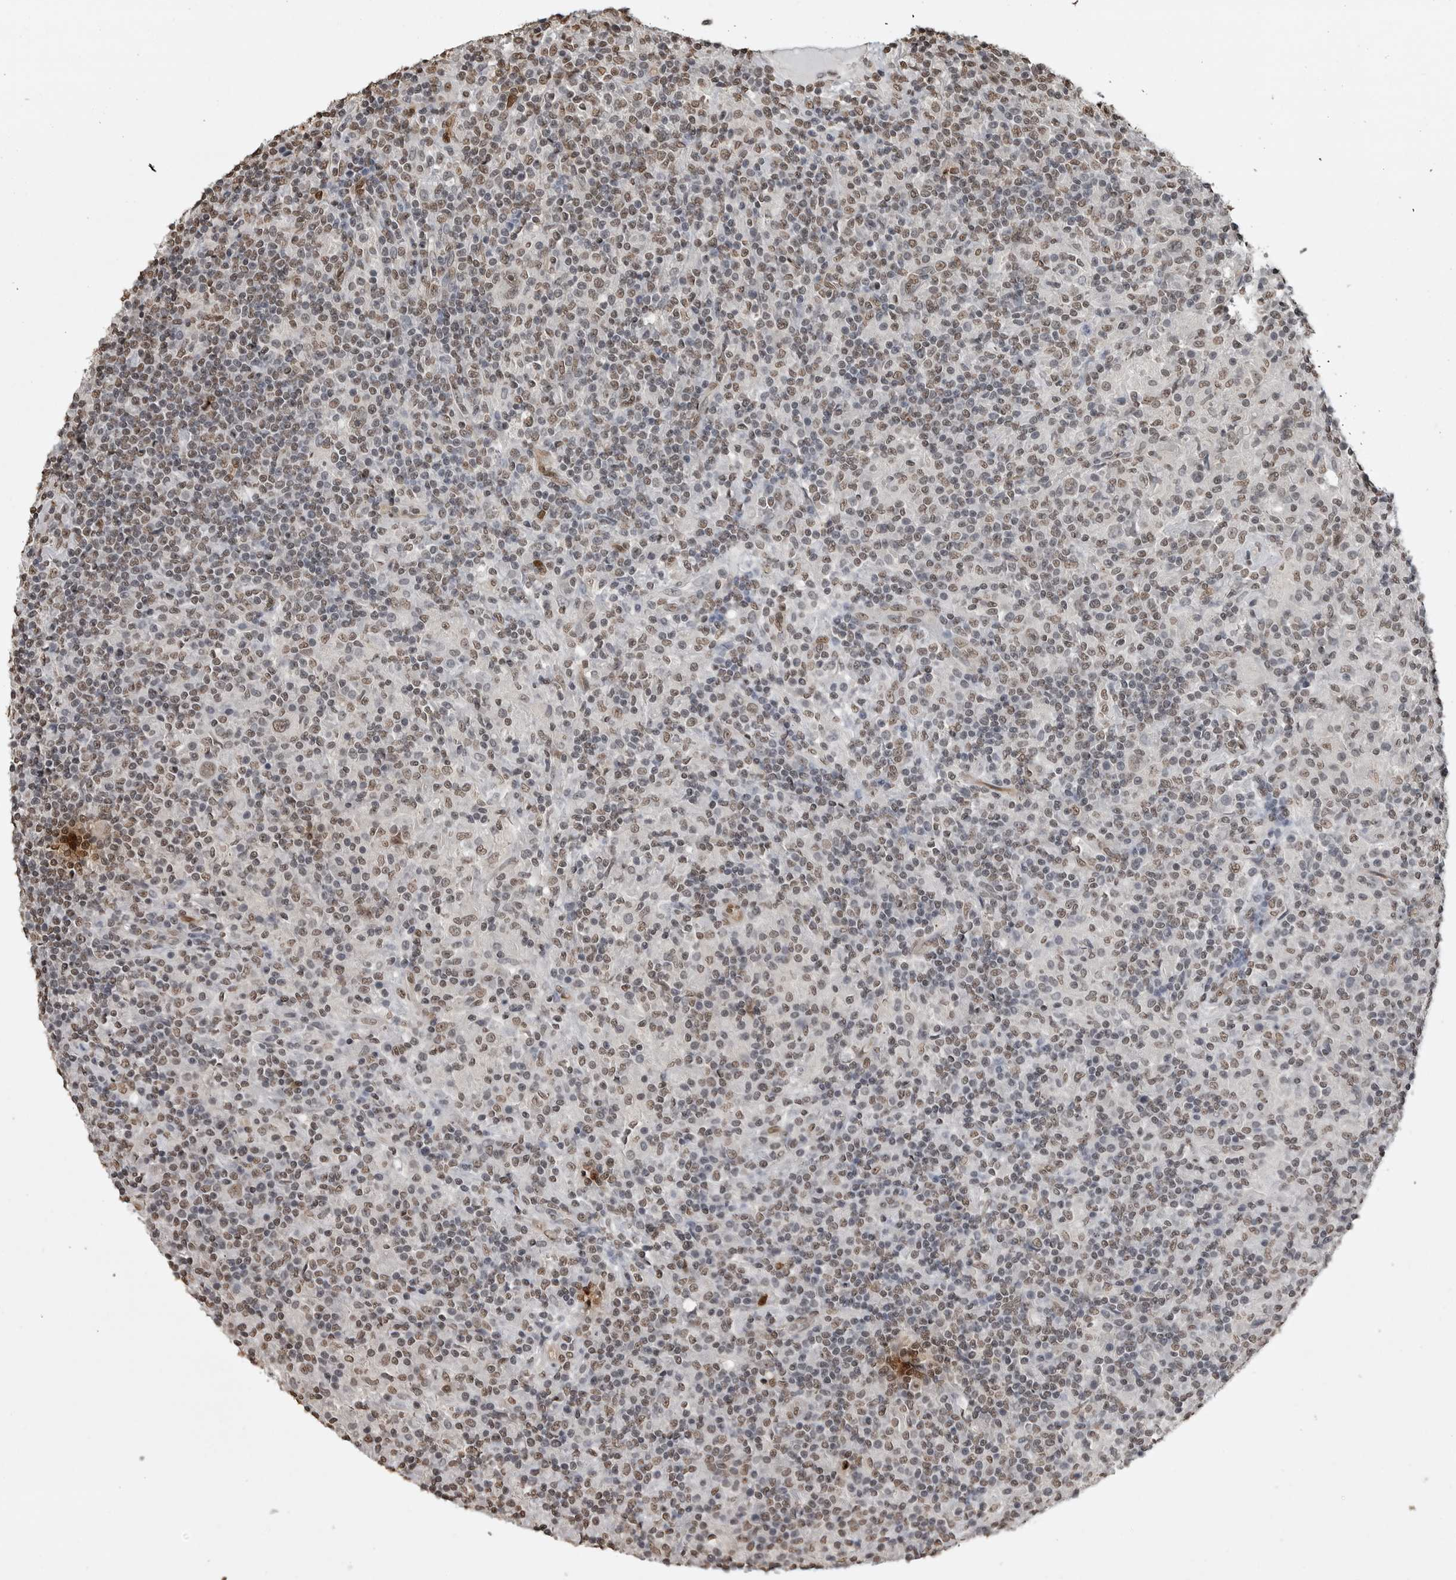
{"staining": {"intensity": "weak", "quantity": ">75%", "location": "nuclear"}, "tissue": "lymphoma", "cell_type": "Tumor cells", "image_type": "cancer", "snomed": [{"axis": "morphology", "description": "Hodgkin's disease, NOS"}, {"axis": "topography", "description": "Lymph node"}], "caption": "Lymphoma stained for a protein (brown) displays weak nuclear positive staining in approximately >75% of tumor cells.", "gene": "SMAD2", "patient": {"sex": "male", "age": 70}}